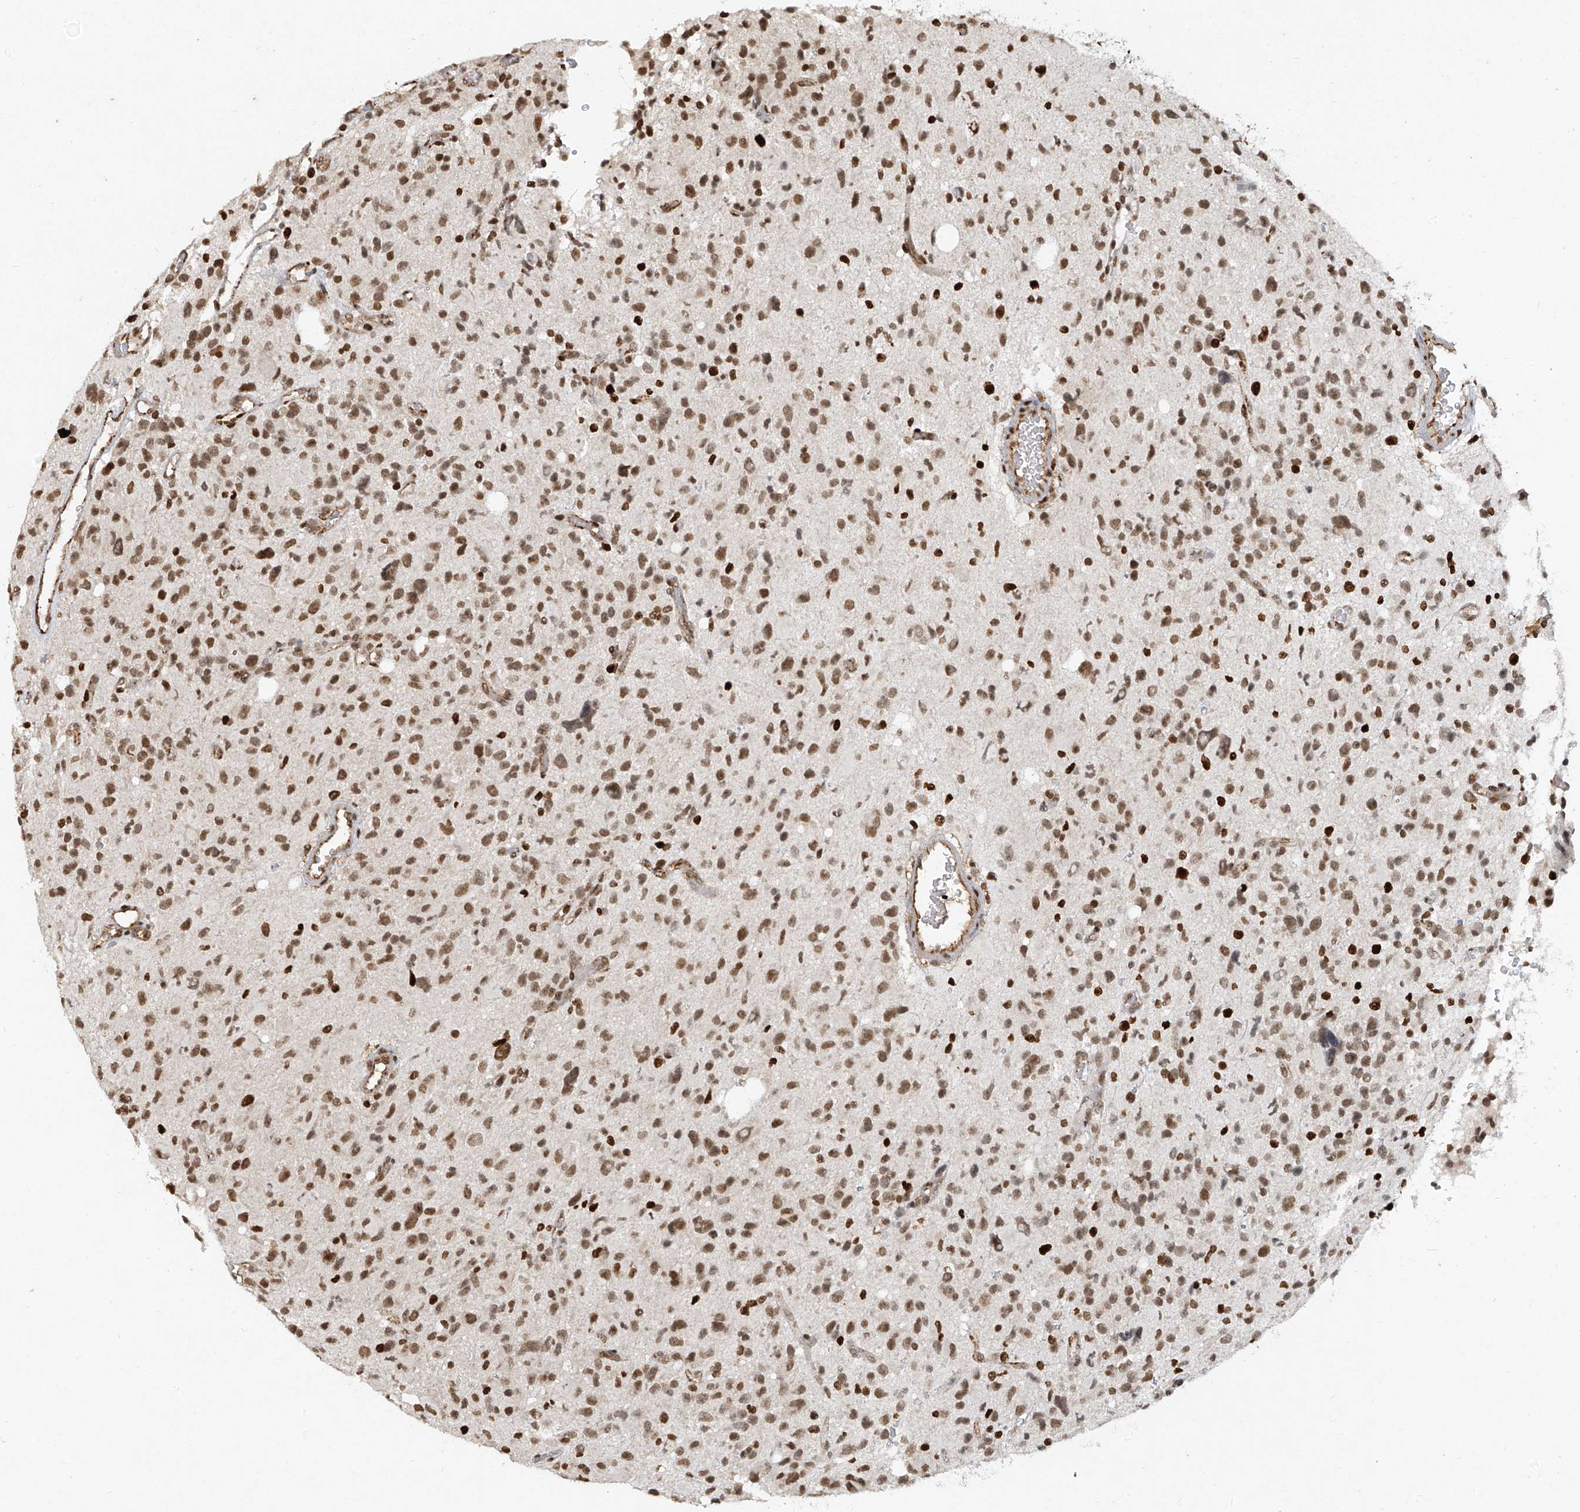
{"staining": {"intensity": "moderate", "quantity": ">75%", "location": "nuclear"}, "tissue": "glioma", "cell_type": "Tumor cells", "image_type": "cancer", "snomed": [{"axis": "morphology", "description": "Glioma, malignant, High grade"}, {"axis": "topography", "description": "Brain"}], "caption": "Glioma tissue exhibits moderate nuclear positivity in approximately >75% of tumor cells, visualized by immunohistochemistry.", "gene": "ATRIP", "patient": {"sex": "male", "age": 48}}